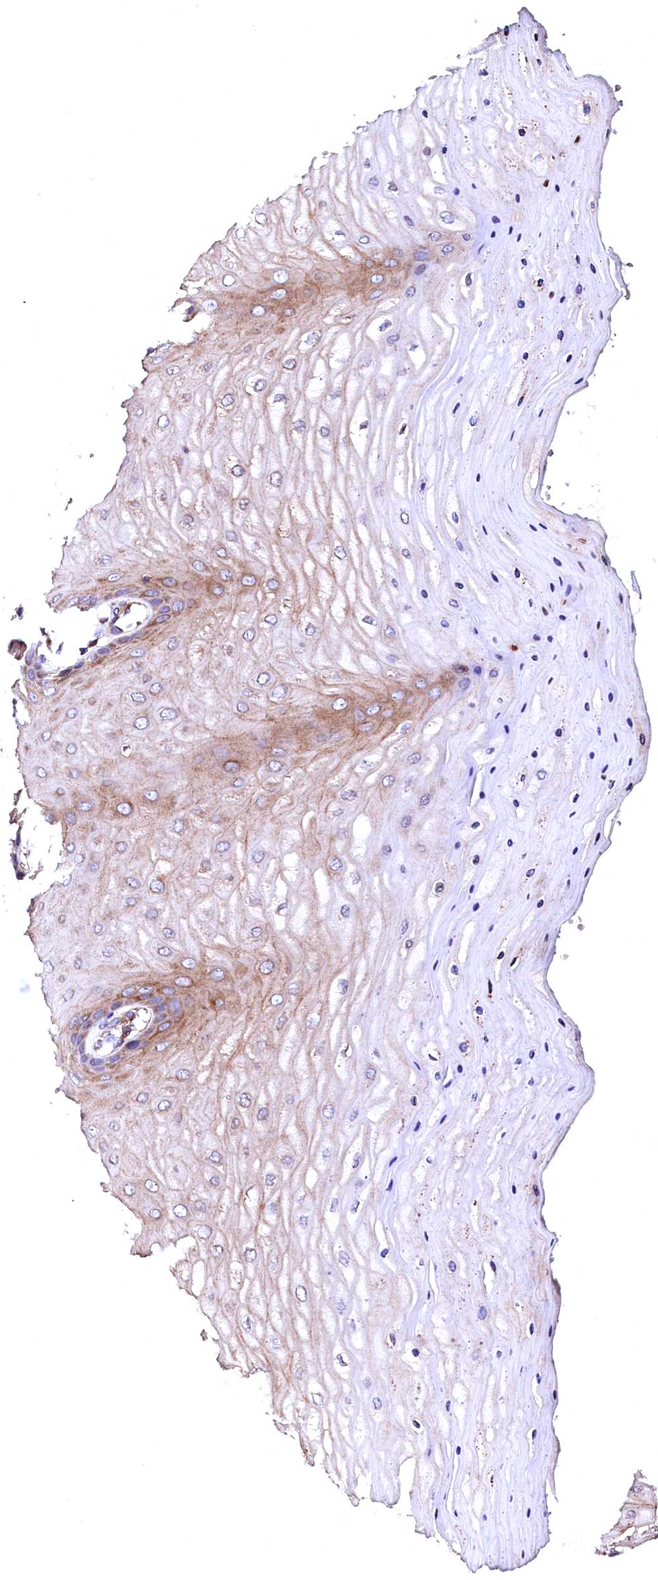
{"staining": {"intensity": "weak", "quantity": ">75%", "location": "cytoplasmic/membranous"}, "tissue": "cervix", "cell_type": "Glandular cells", "image_type": "normal", "snomed": [{"axis": "morphology", "description": "Normal tissue, NOS"}, {"axis": "topography", "description": "Cervix"}], "caption": "Immunohistochemistry staining of benign cervix, which exhibits low levels of weak cytoplasmic/membranous staining in approximately >75% of glandular cells indicating weak cytoplasmic/membranous protein expression. The staining was performed using DAB (brown) for protein detection and nuclei were counterstained in hematoxylin (blue).", "gene": "GPR176", "patient": {"sex": "female", "age": 55}}